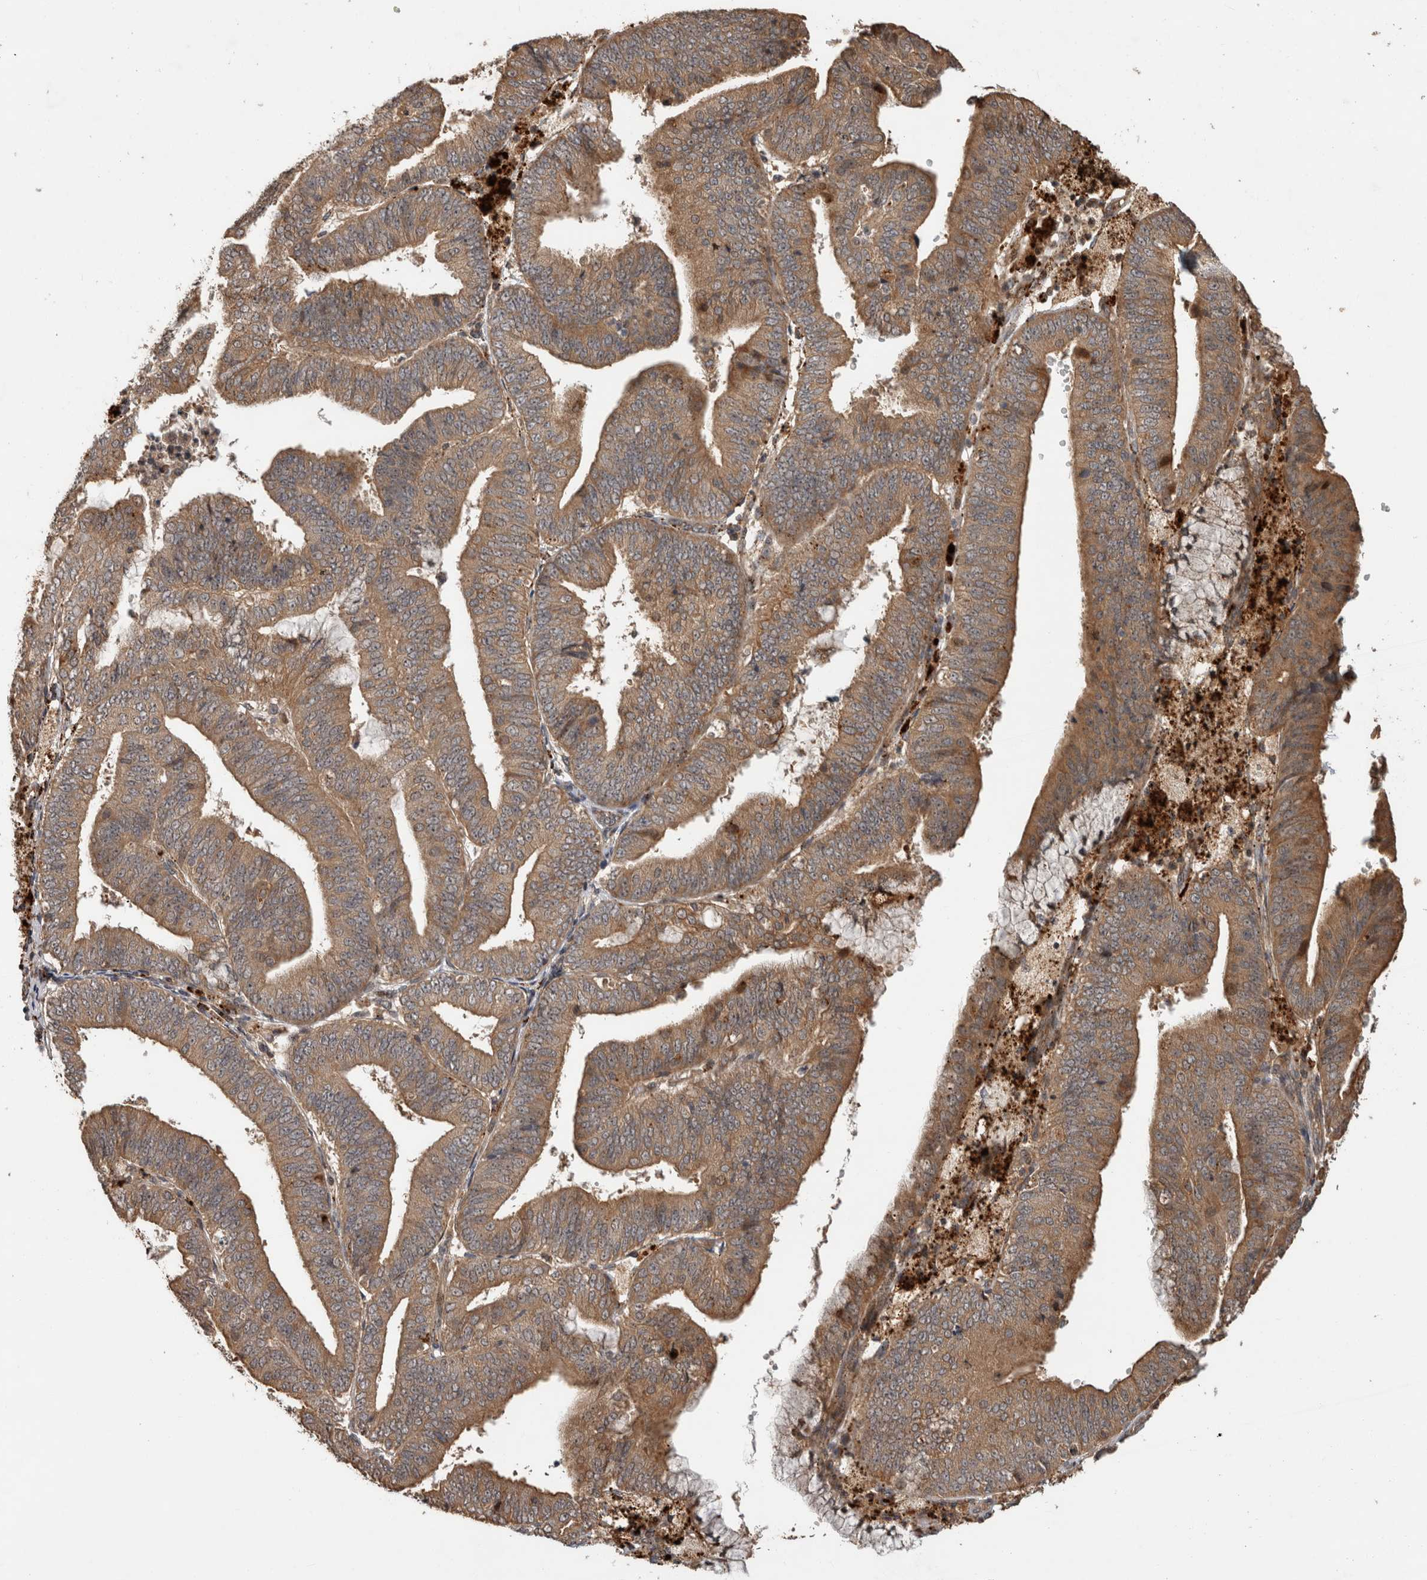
{"staining": {"intensity": "moderate", "quantity": ">75%", "location": "cytoplasmic/membranous"}, "tissue": "endometrial cancer", "cell_type": "Tumor cells", "image_type": "cancer", "snomed": [{"axis": "morphology", "description": "Adenocarcinoma, NOS"}, {"axis": "topography", "description": "Endometrium"}], "caption": "The immunohistochemical stain highlights moderate cytoplasmic/membranous positivity in tumor cells of adenocarcinoma (endometrial) tissue. (DAB IHC with brightfield microscopy, high magnification).", "gene": "PITPNC1", "patient": {"sex": "female", "age": 63}}